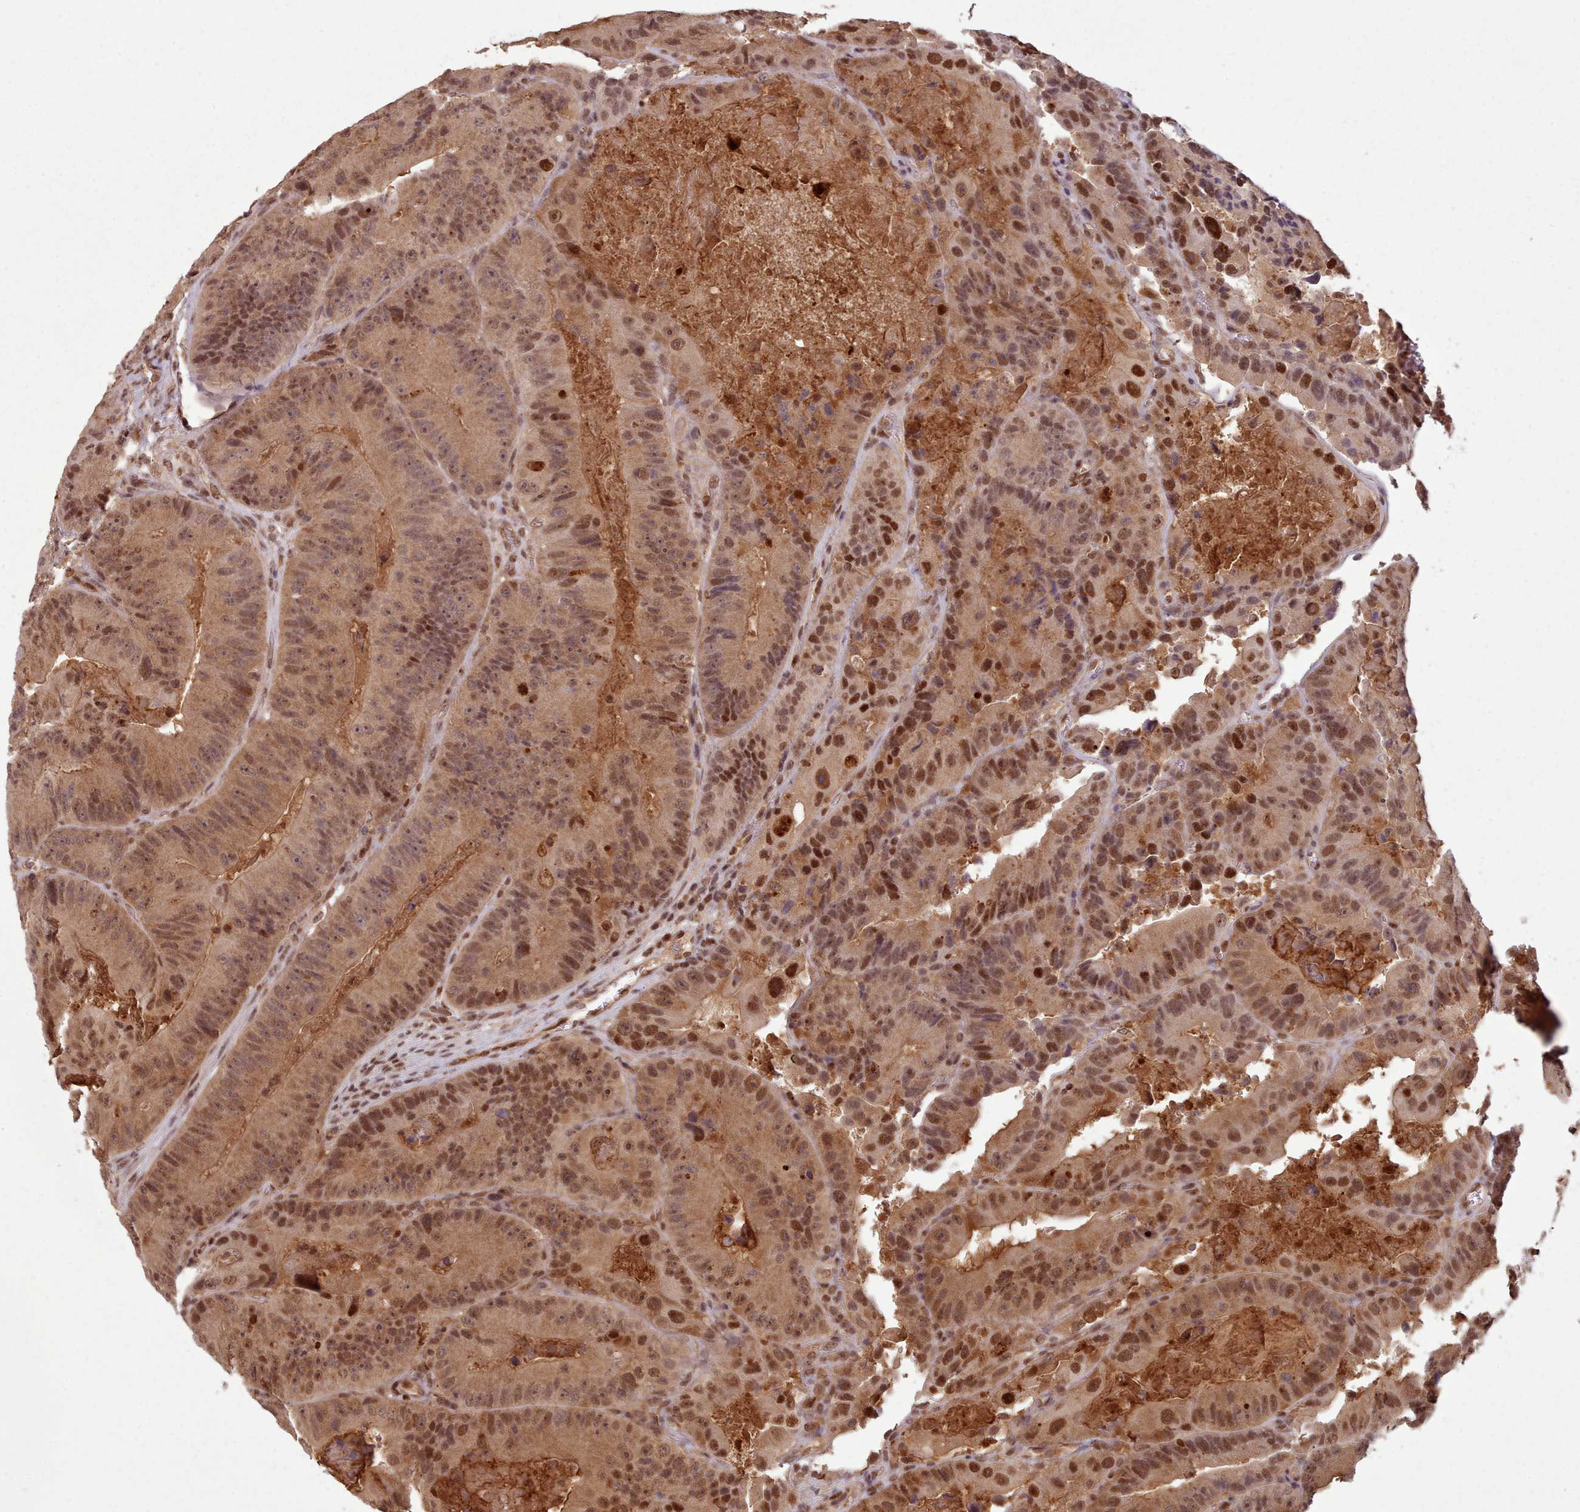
{"staining": {"intensity": "moderate", "quantity": ">75%", "location": "cytoplasmic/membranous,nuclear"}, "tissue": "colorectal cancer", "cell_type": "Tumor cells", "image_type": "cancer", "snomed": [{"axis": "morphology", "description": "Adenocarcinoma, NOS"}, {"axis": "topography", "description": "Colon"}], "caption": "A medium amount of moderate cytoplasmic/membranous and nuclear staining is seen in about >75% of tumor cells in adenocarcinoma (colorectal) tissue.", "gene": "RPS27A", "patient": {"sex": "female", "age": 86}}